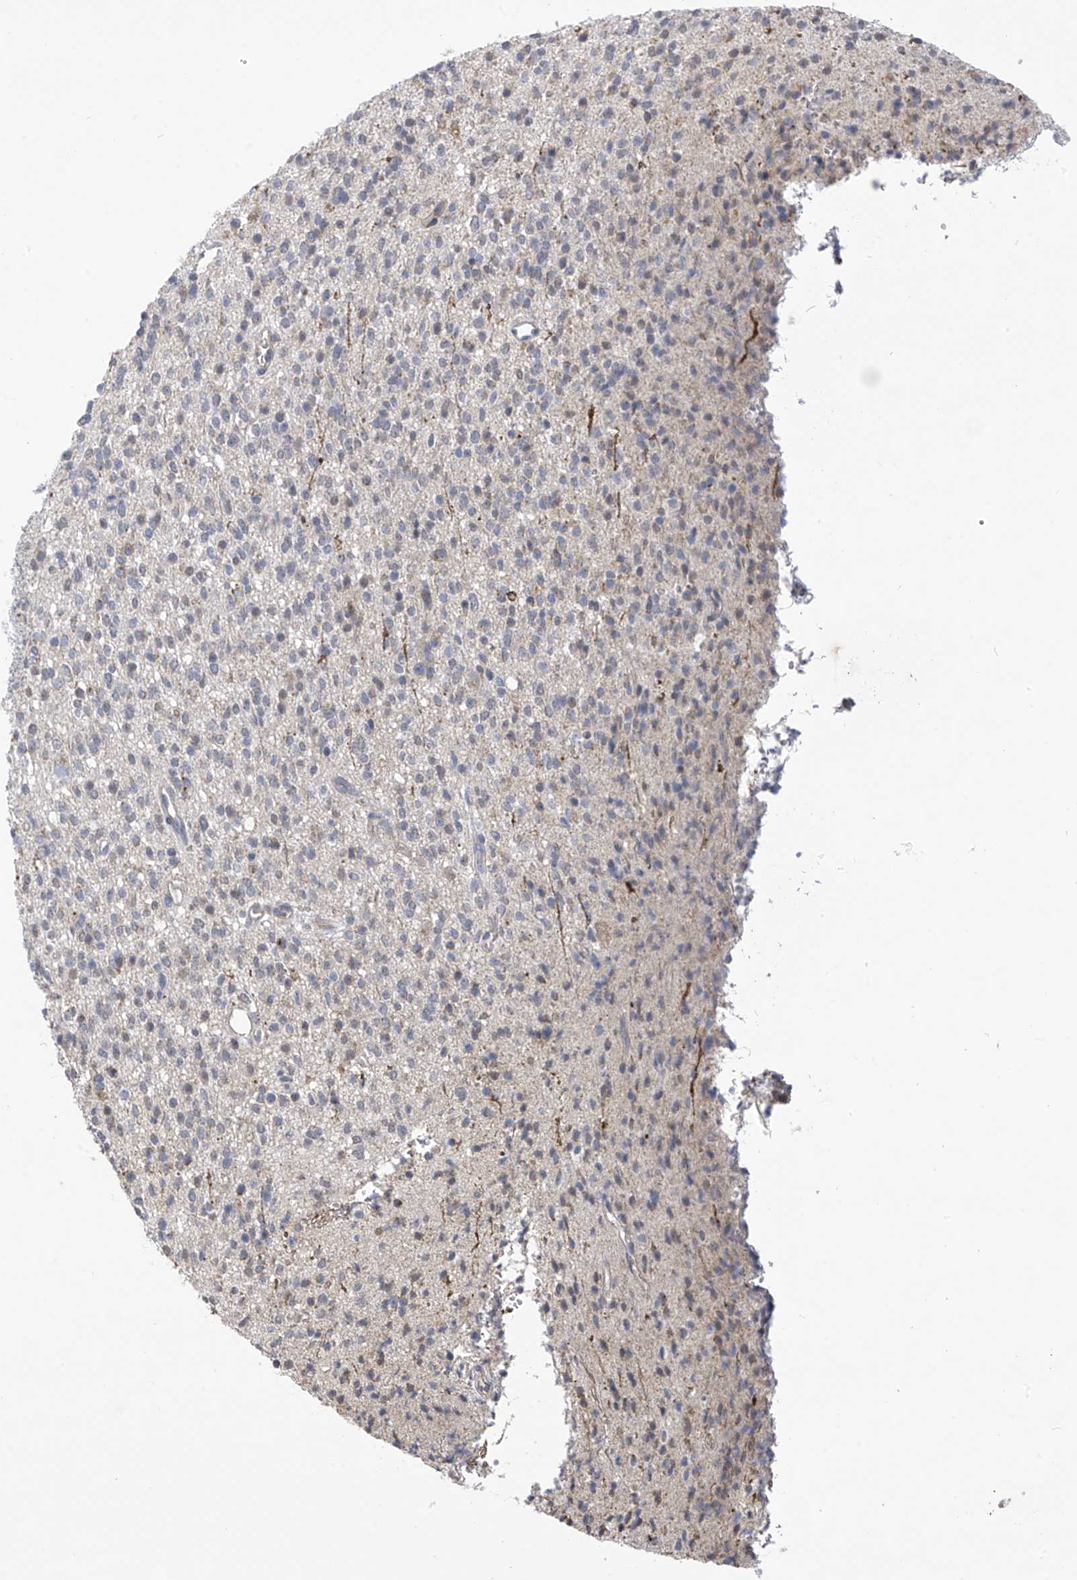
{"staining": {"intensity": "negative", "quantity": "none", "location": "none"}, "tissue": "glioma", "cell_type": "Tumor cells", "image_type": "cancer", "snomed": [{"axis": "morphology", "description": "Glioma, malignant, High grade"}, {"axis": "topography", "description": "Brain"}], "caption": "Tumor cells show no significant staining in glioma. Nuclei are stained in blue.", "gene": "SLCO4A1", "patient": {"sex": "male", "age": 34}}